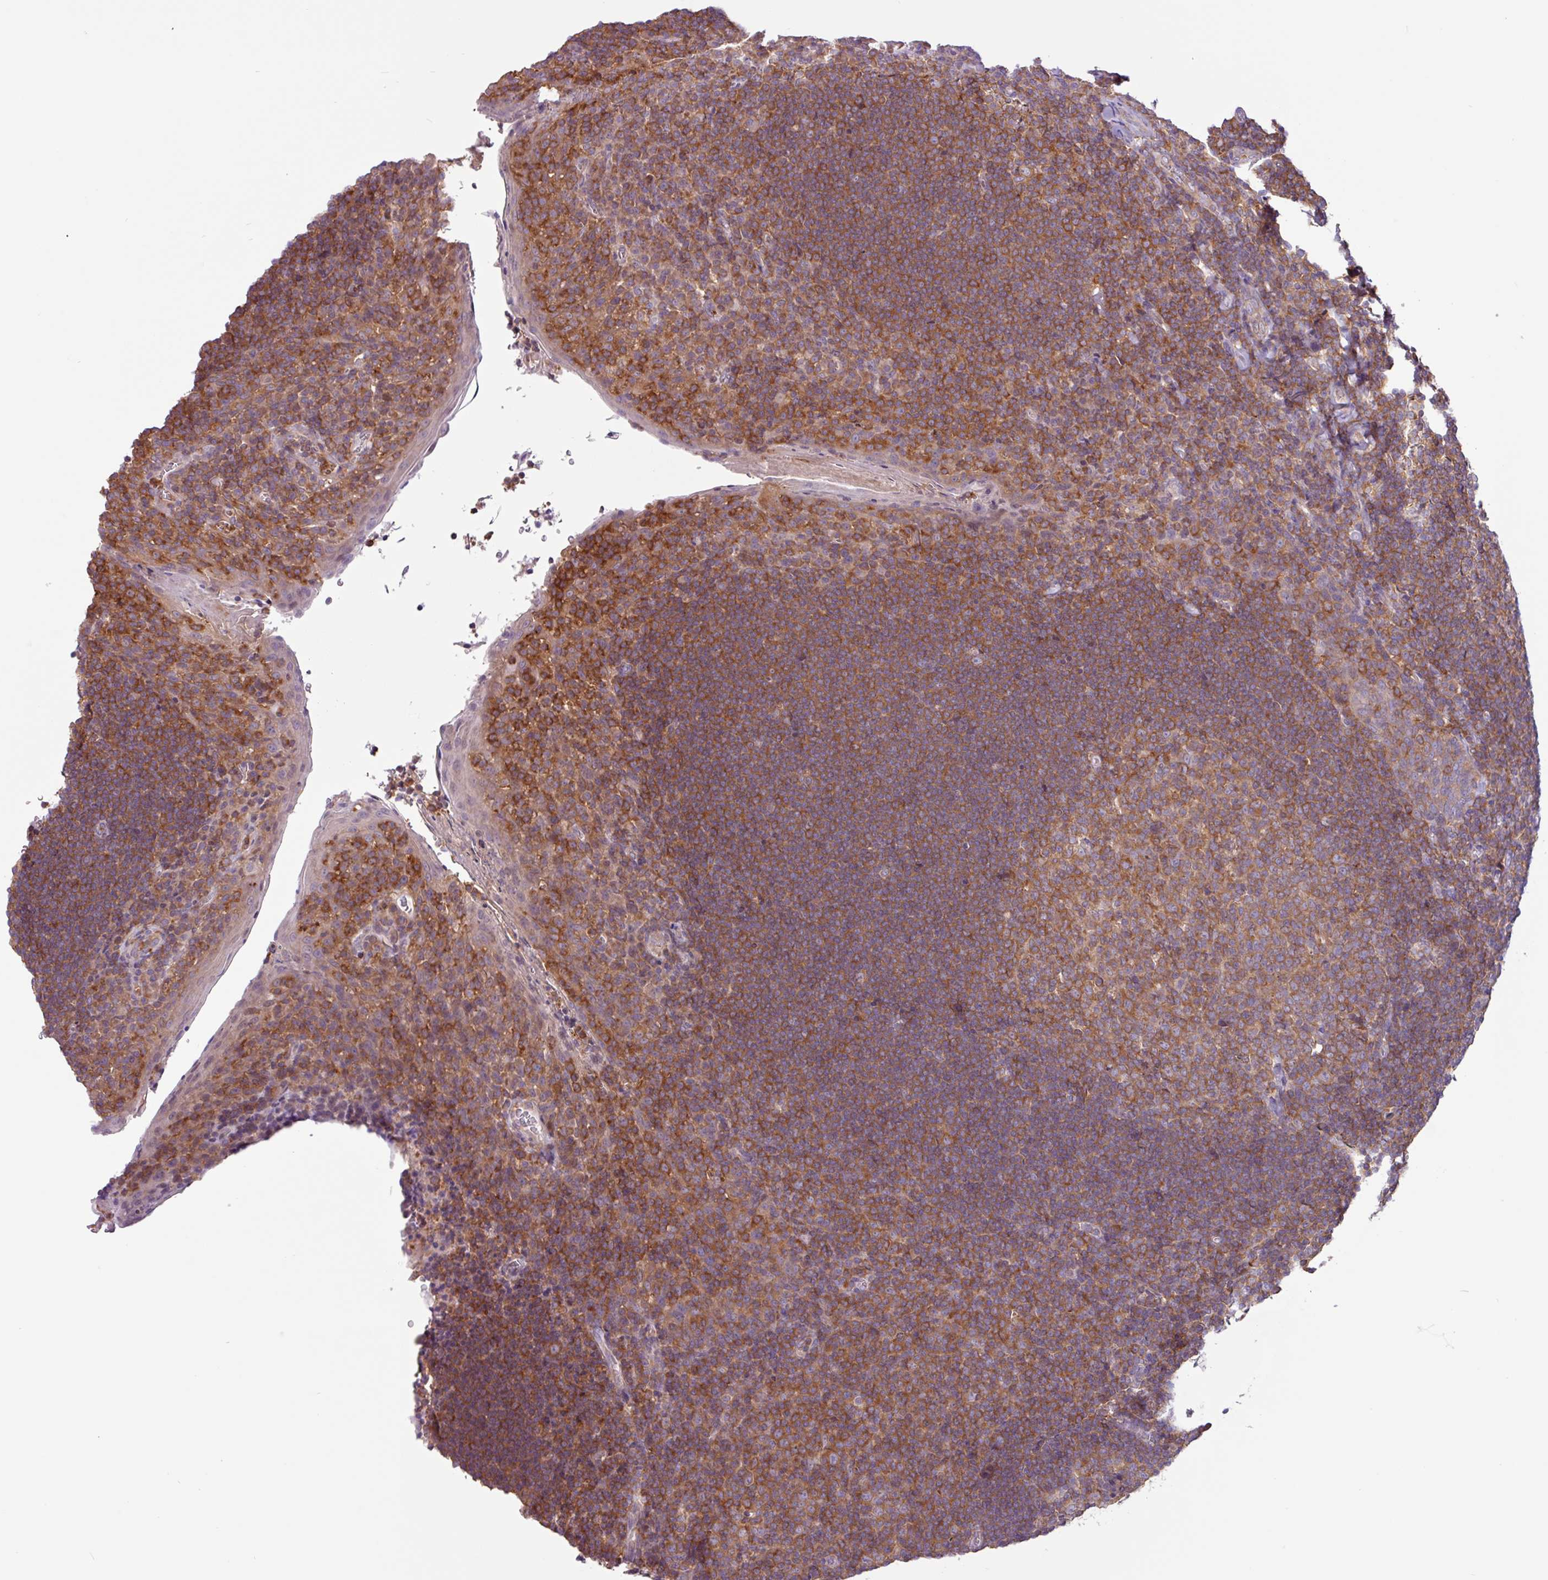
{"staining": {"intensity": "strong", "quantity": ">75%", "location": "cytoplasmic/membranous"}, "tissue": "tonsil", "cell_type": "Germinal center cells", "image_type": "normal", "snomed": [{"axis": "morphology", "description": "Normal tissue, NOS"}, {"axis": "topography", "description": "Tonsil"}], "caption": "Unremarkable tonsil shows strong cytoplasmic/membranous staining in approximately >75% of germinal center cells.", "gene": "ACTR3B", "patient": {"sex": "male", "age": 27}}